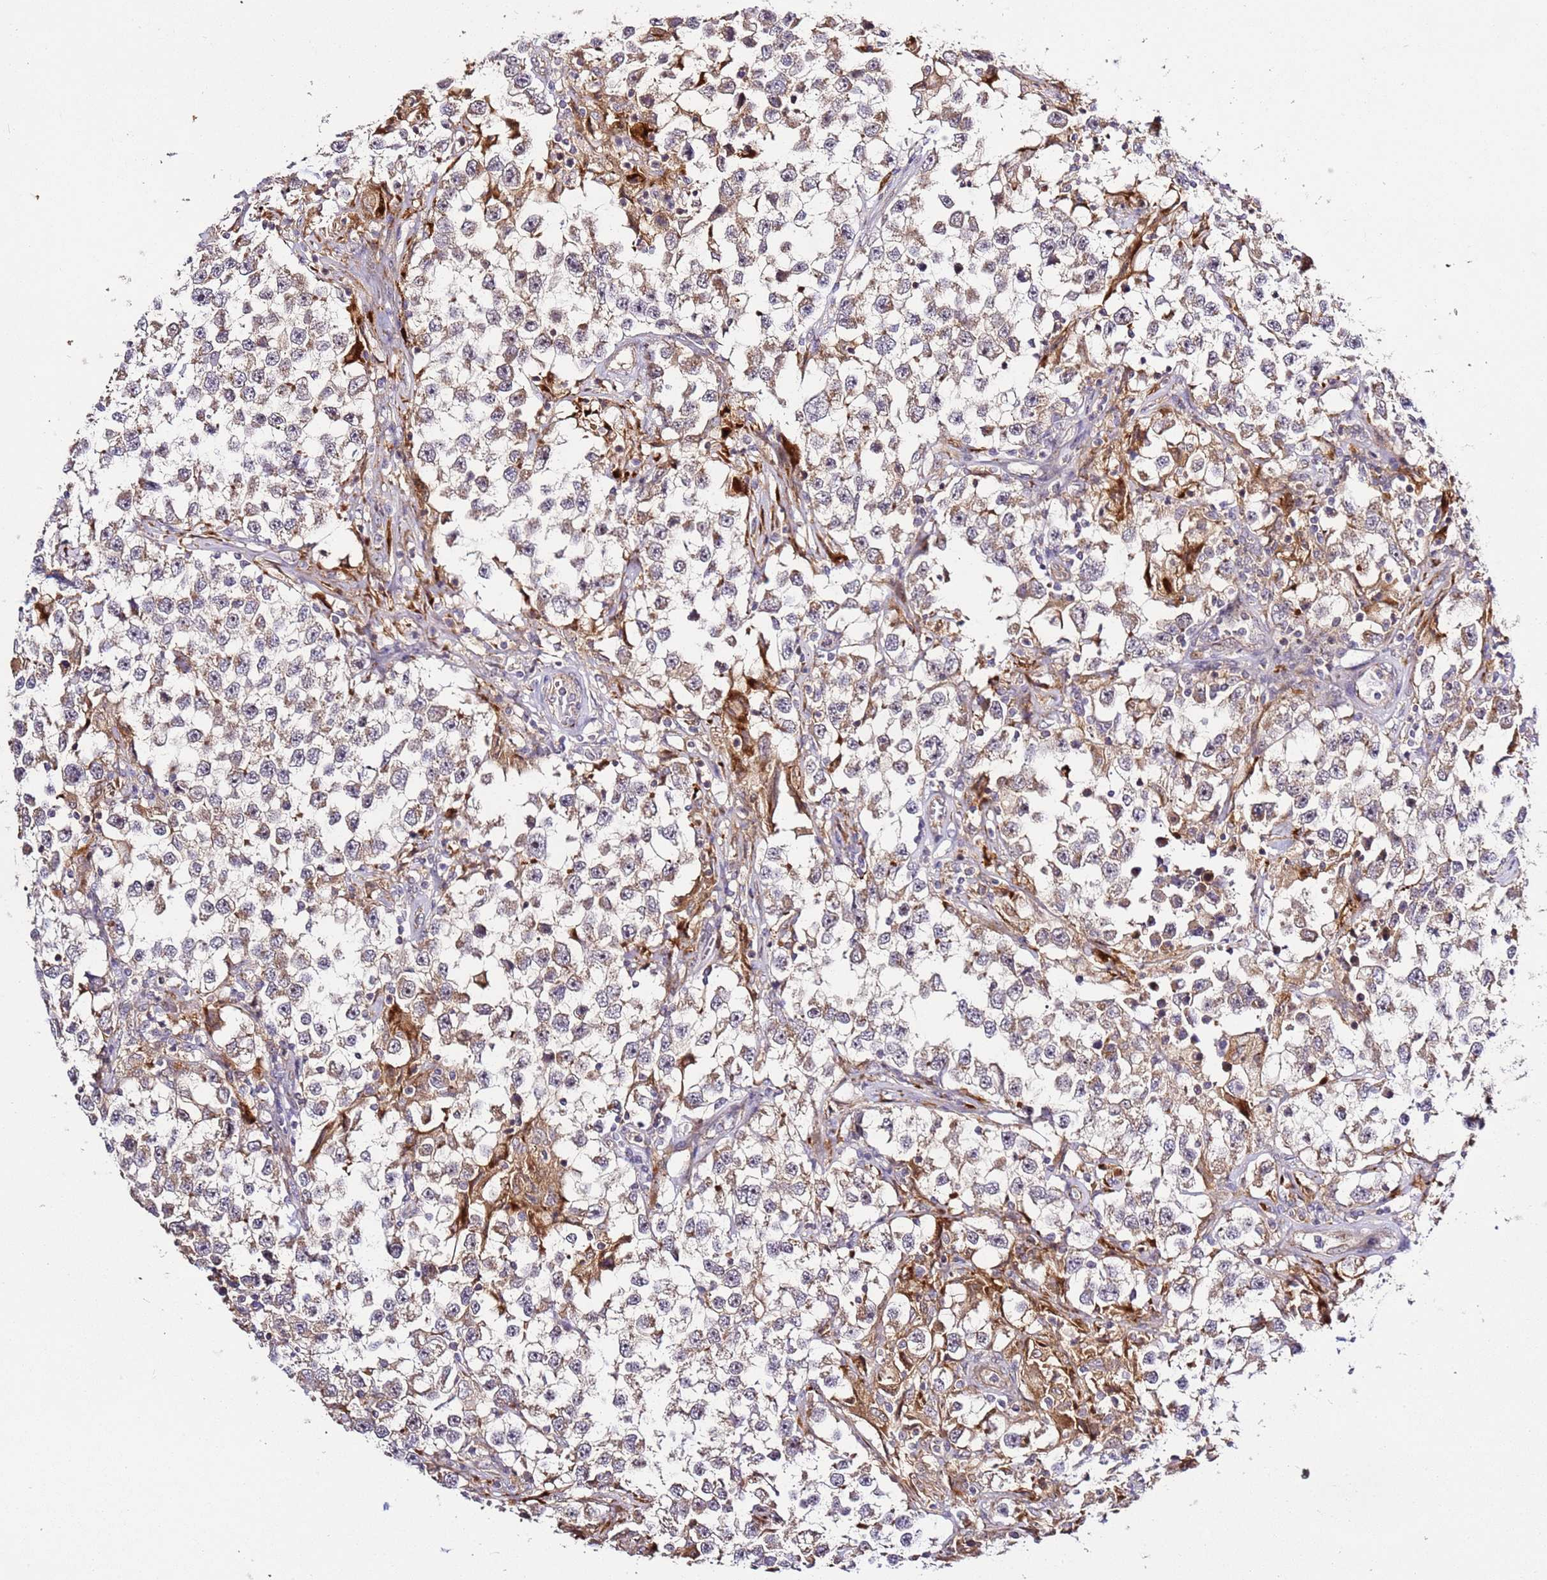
{"staining": {"intensity": "moderate", "quantity": "25%-75%", "location": "cytoplasmic/membranous"}, "tissue": "testis cancer", "cell_type": "Tumor cells", "image_type": "cancer", "snomed": [{"axis": "morphology", "description": "Seminoma, NOS"}, {"axis": "topography", "description": "Testis"}], "caption": "Brown immunohistochemical staining in human seminoma (testis) displays moderate cytoplasmic/membranous staining in approximately 25%-75% of tumor cells. (DAB = brown stain, brightfield microscopy at high magnification).", "gene": "PVRIG", "patient": {"sex": "male", "age": 46}}